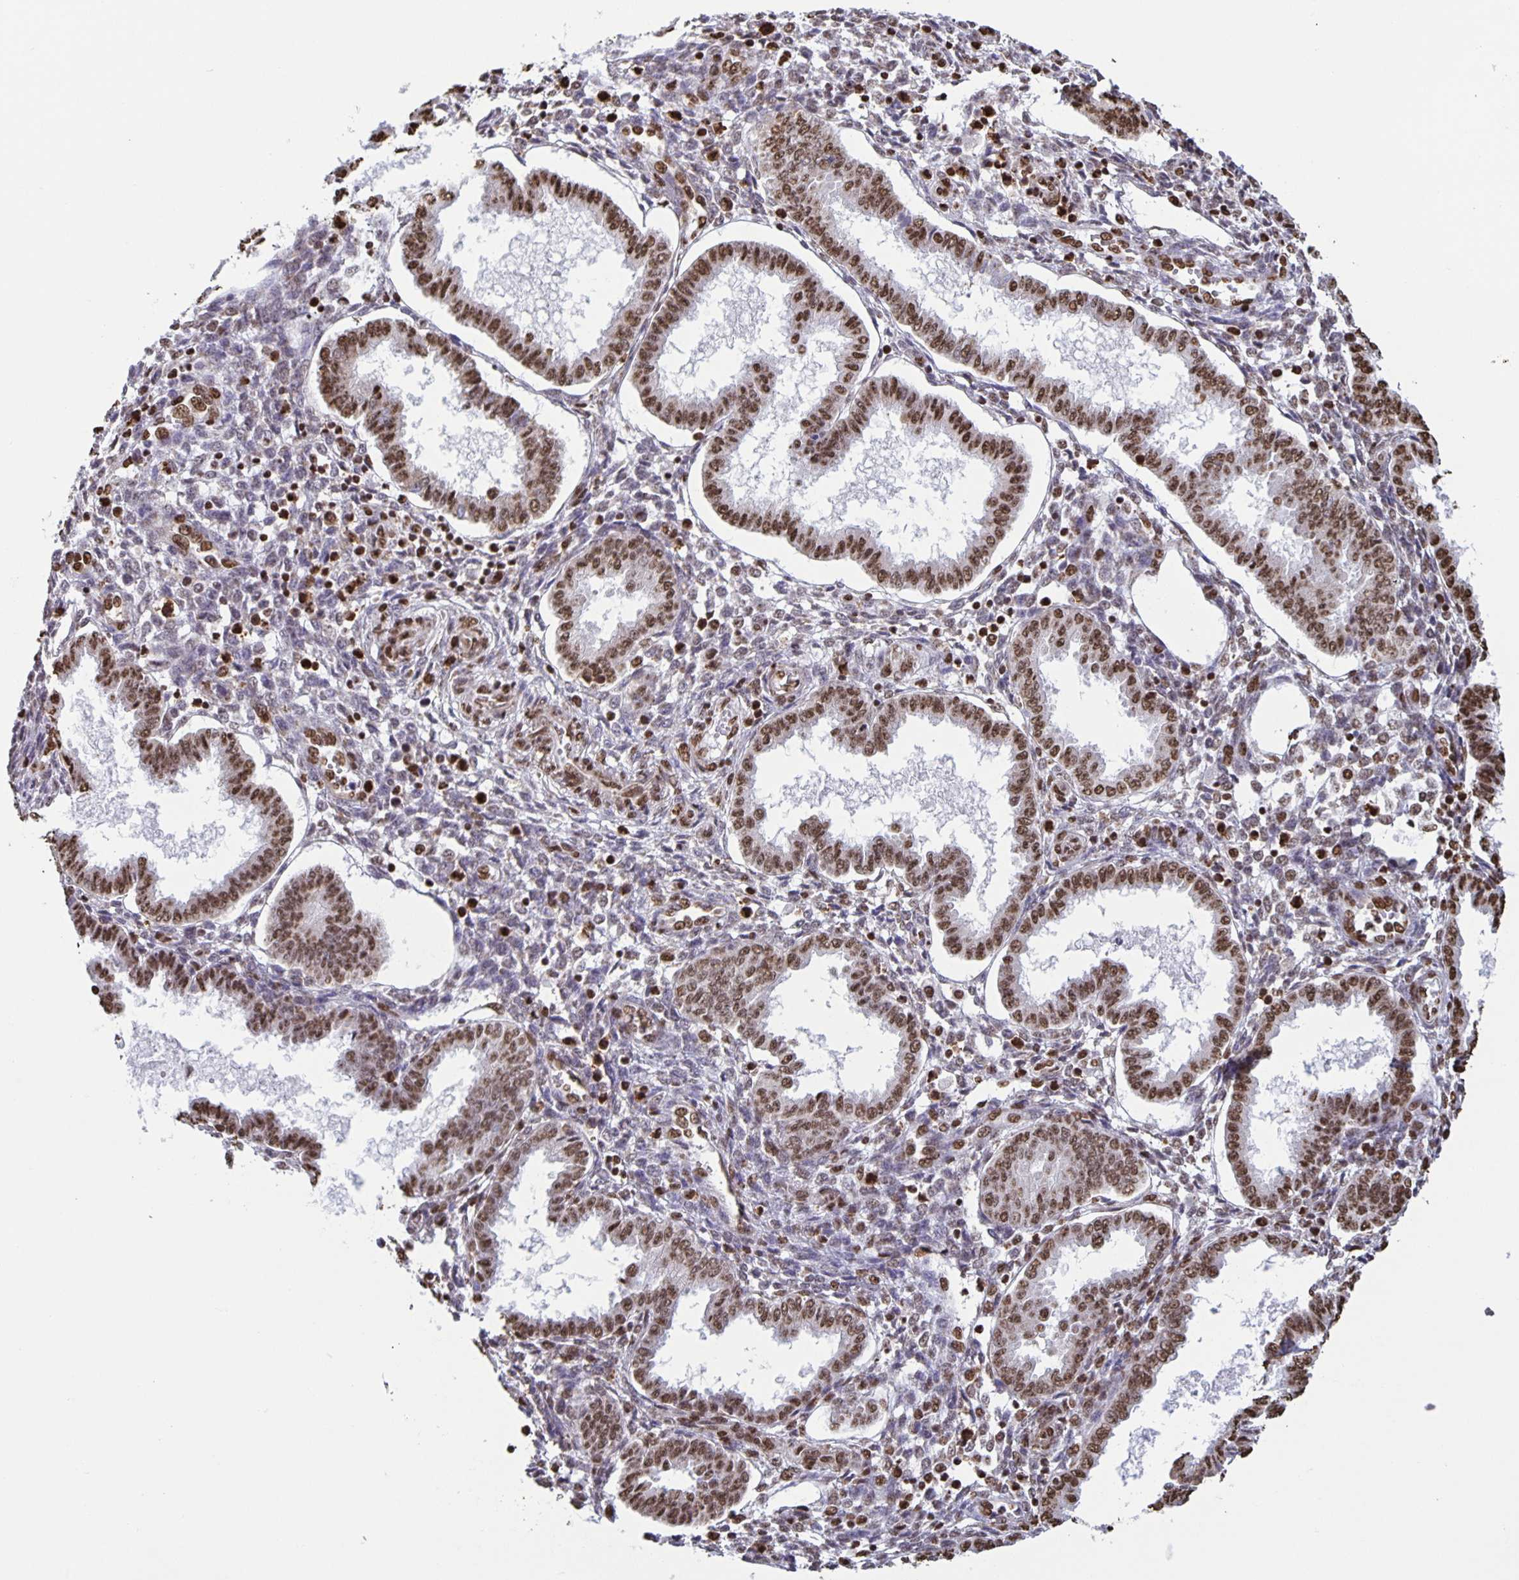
{"staining": {"intensity": "moderate", "quantity": "25%-75%", "location": "nuclear"}, "tissue": "endometrium", "cell_type": "Cells in endometrial stroma", "image_type": "normal", "snomed": [{"axis": "morphology", "description": "Normal tissue, NOS"}, {"axis": "topography", "description": "Endometrium"}], "caption": "A high-resolution image shows immunohistochemistry (IHC) staining of unremarkable endometrium, which demonstrates moderate nuclear expression in approximately 25%-75% of cells in endometrial stroma. Immunohistochemistry stains the protein in brown and the nuclei are stained blue.", "gene": "DUT", "patient": {"sex": "female", "age": 24}}